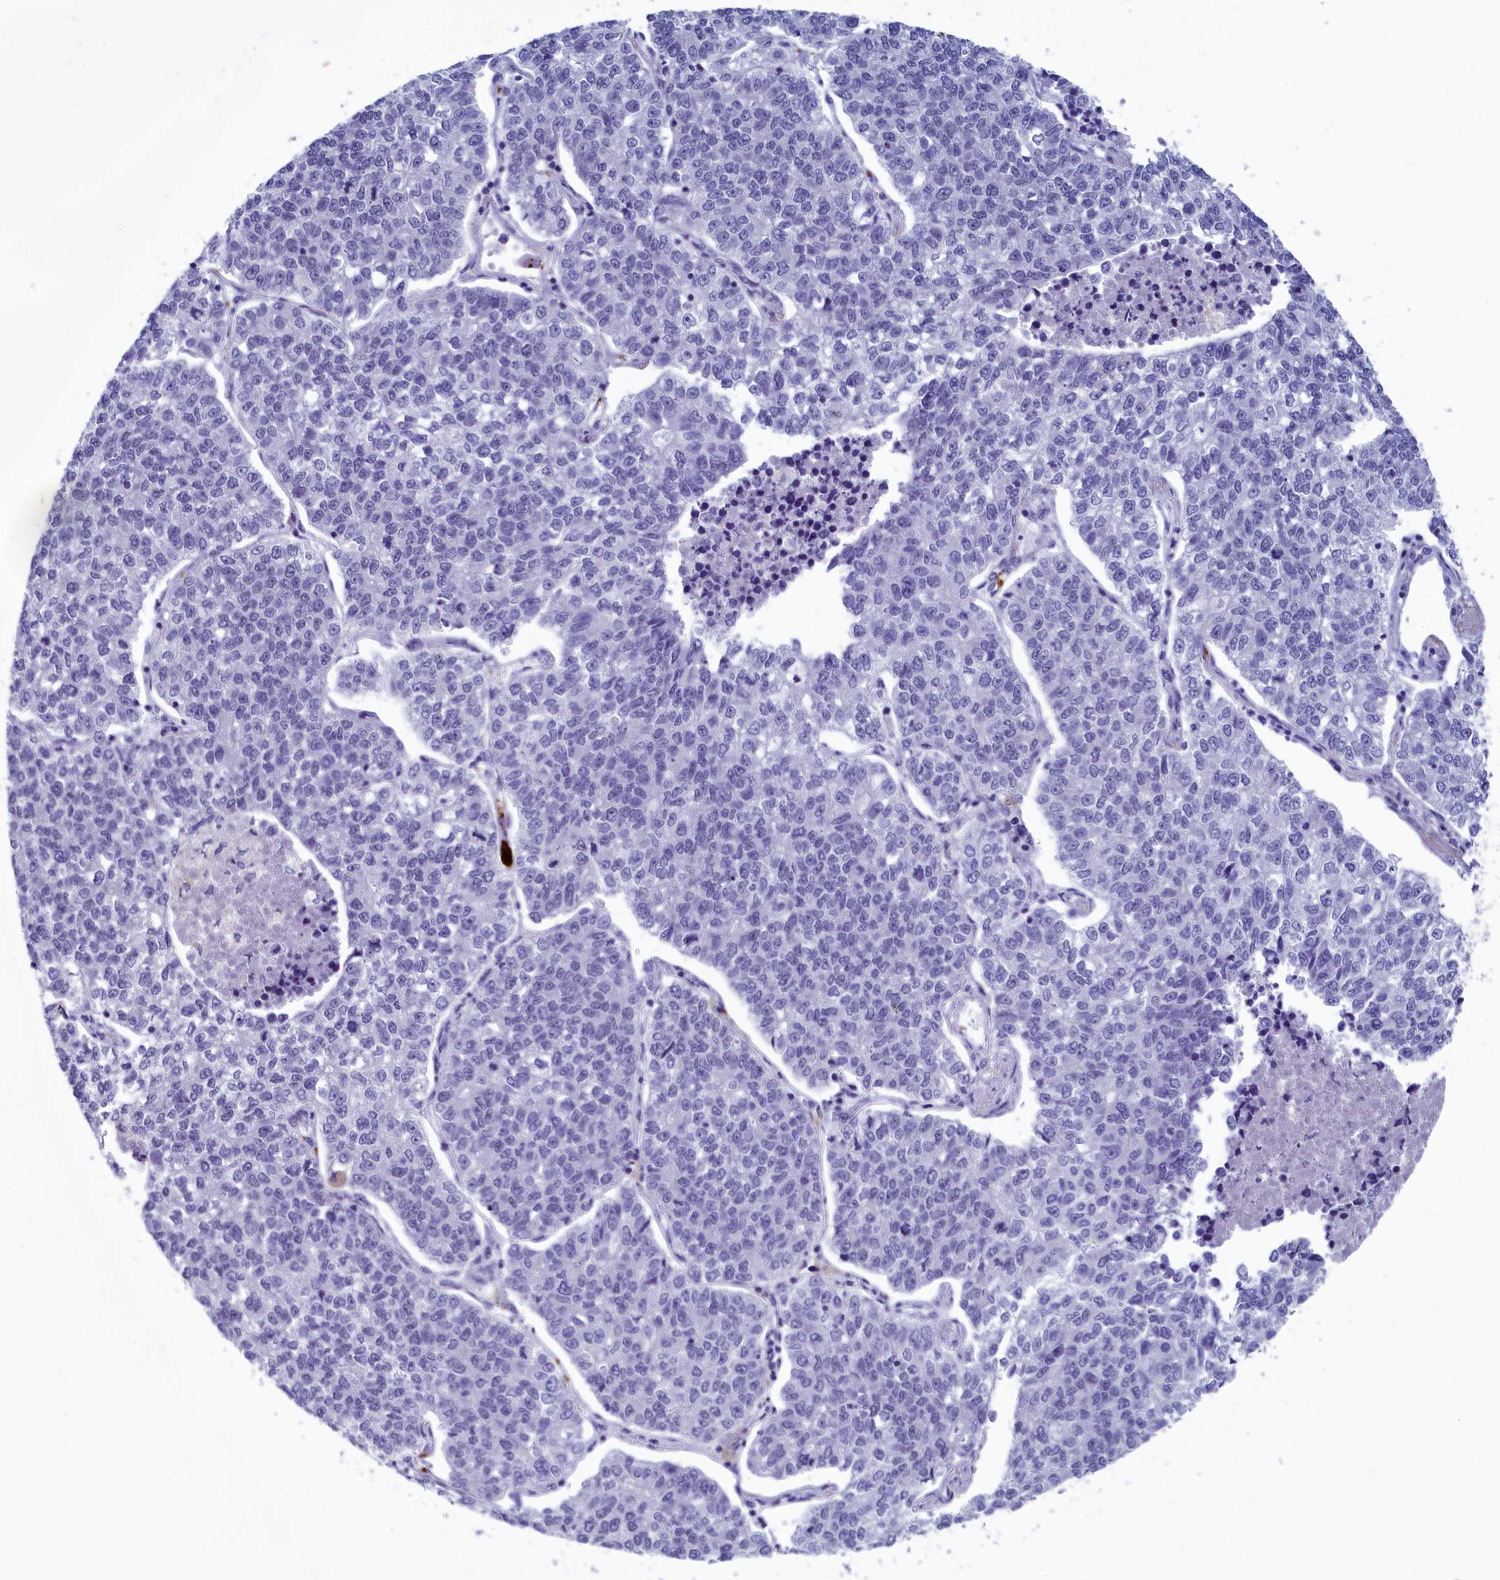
{"staining": {"intensity": "negative", "quantity": "none", "location": "none"}, "tissue": "lung cancer", "cell_type": "Tumor cells", "image_type": "cancer", "snomed": [{"axis": "morphology", "description": "Adenocarcinoma, NOS"}, {"axis": "topography", "description": "Lung"}], "caption": "Lung adenocarcinoma was stained to show a protein in brown. There is no significant staining in tumor cells.", "gene": "AIFM2", "patient": {"sex": "male", "age": 49}}